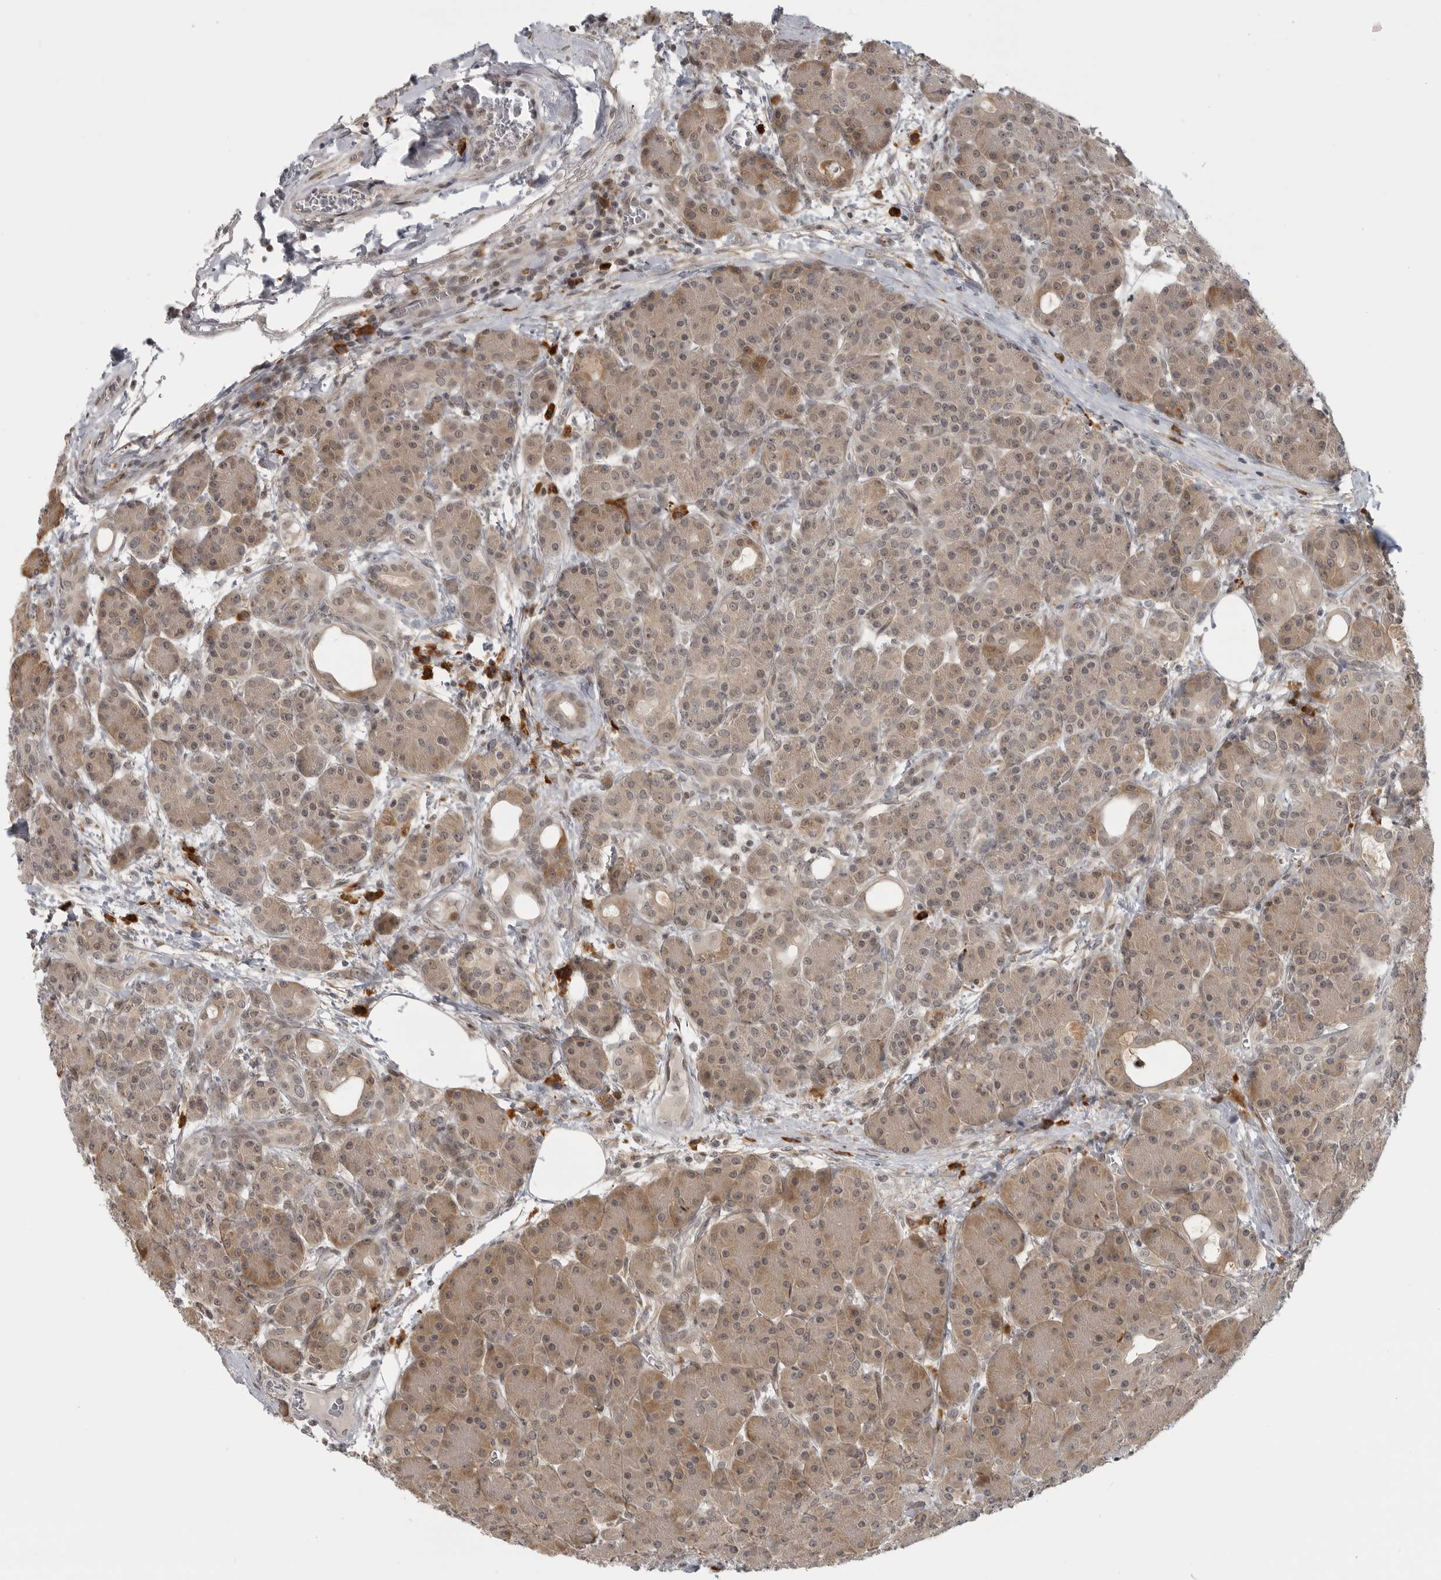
{"staining": {"intensity": "moderate", "quantity": "25%-75%", "location": "cytoplasmic/membranous,nuclear"}, "tissue": "pancreas", "cell_type": "Exocrine glandular cells", "image_type": "normal", "snomed": [{"axis": "morphology", "description": "Normal tissue, NOS"}, {"axis": "topography", "description": "Pancreas"}], "caption": "A micrograph of human pancreas stained for a protein shows moderate cytoplasmic/membranous,nuclear brown staining in exocrine glandular cells. The protein of interest is stained brown, and the nuclei are stained in blue (DAB (3,3'-diaminobenzidine) IHC with brightfield microscopy, high magnification).", "gene": "CEP295NL", "patient": {"sex": "male", "age": 63}}